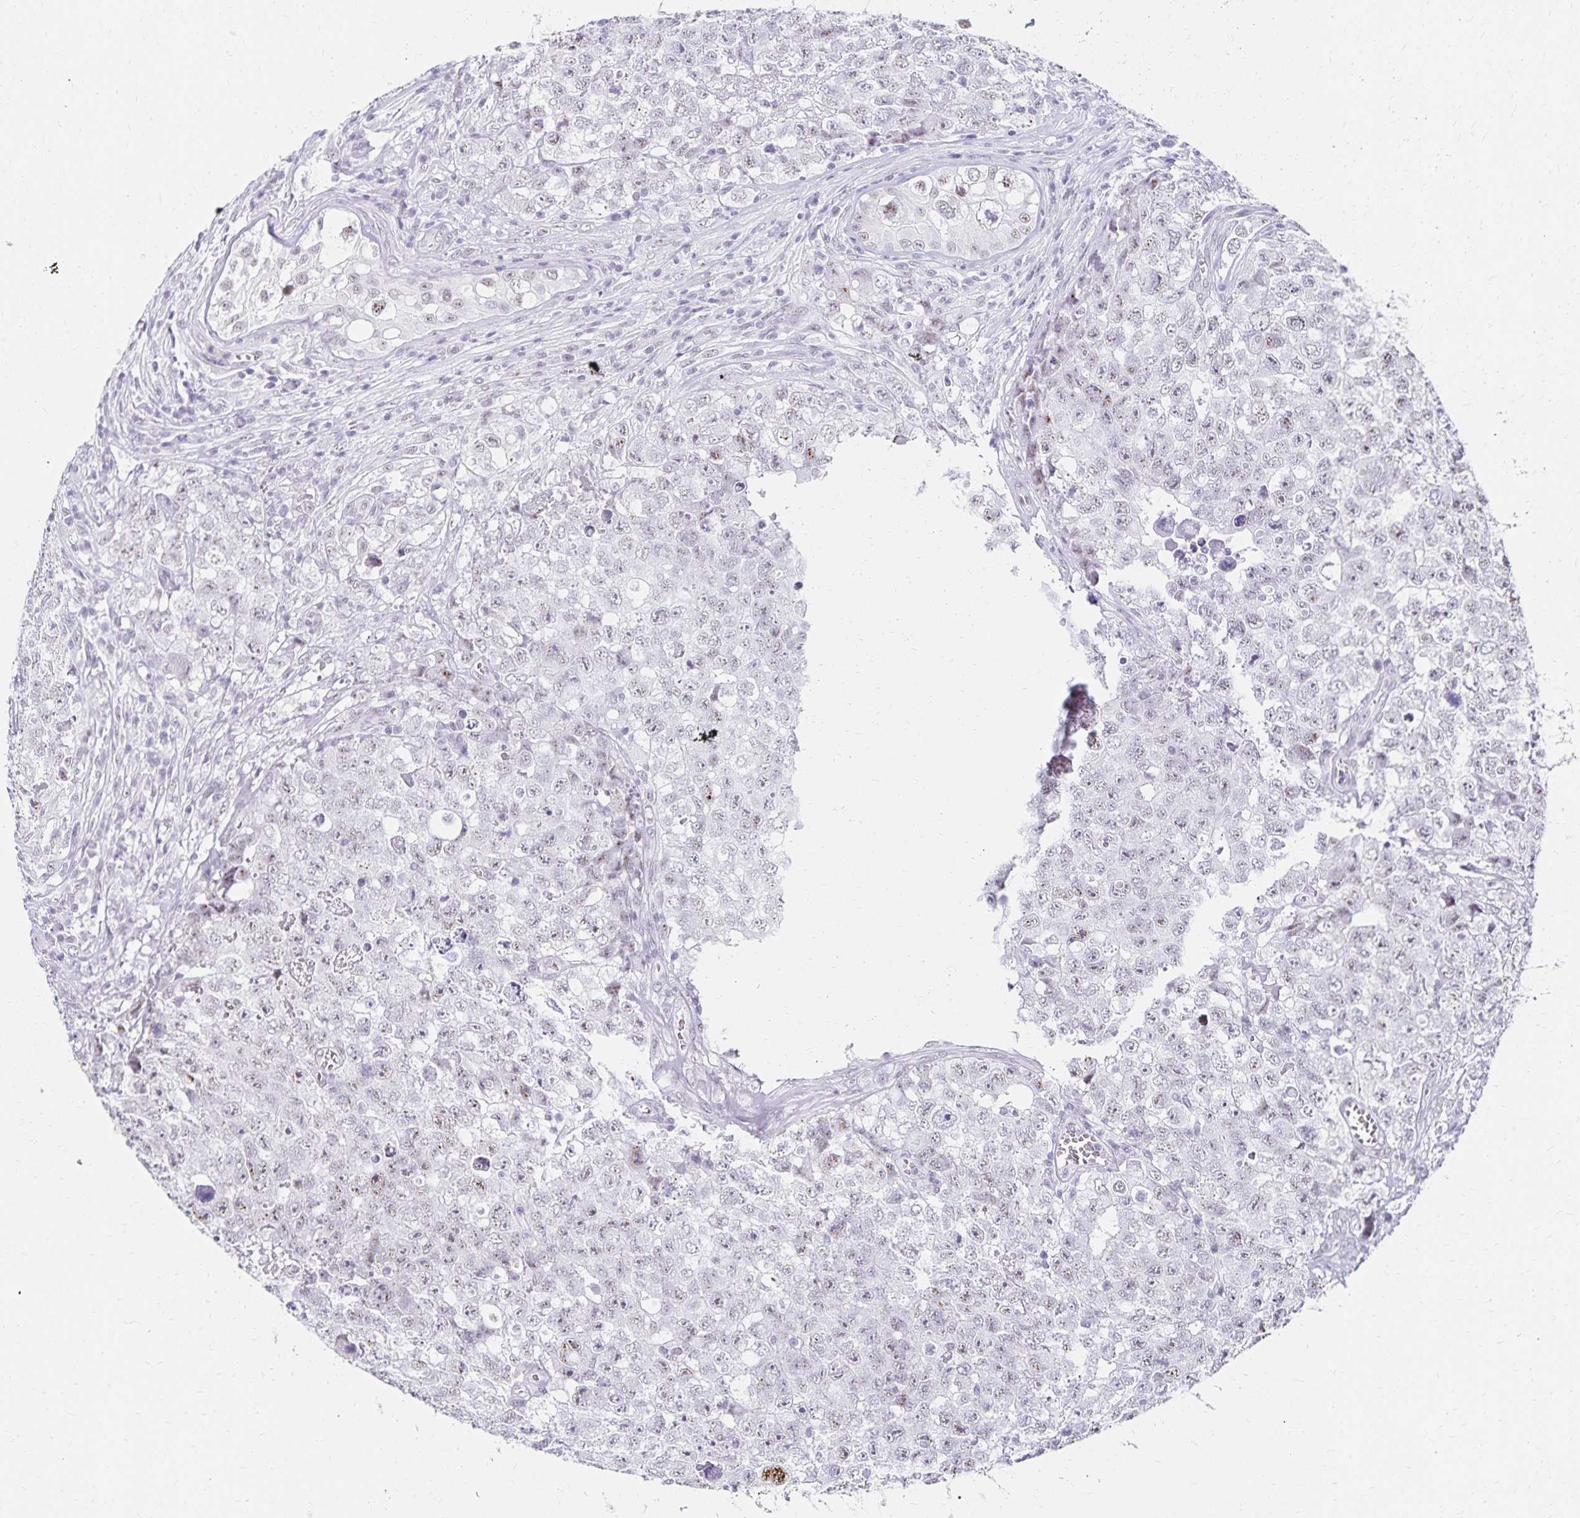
{"staining": {"intensity": "negative", "quantity": "none", "location": "none"}, "tissue": "testis cancer", "cell_type": "Tumor cells", "image_type": "cancer", "snomed": [{"axis": "morphology", "description": "Carcinoma, Embryonal, NOS"}, {"axis": "topography", "description": "Testis"}], "caption": "Human testis cancer (embryonal carcinoma) stained for a protein using immunohistochemistry shows no expression in tumor cells.", "gene": "C20orf85", "patient": {"sex": "male", "age": 18}}